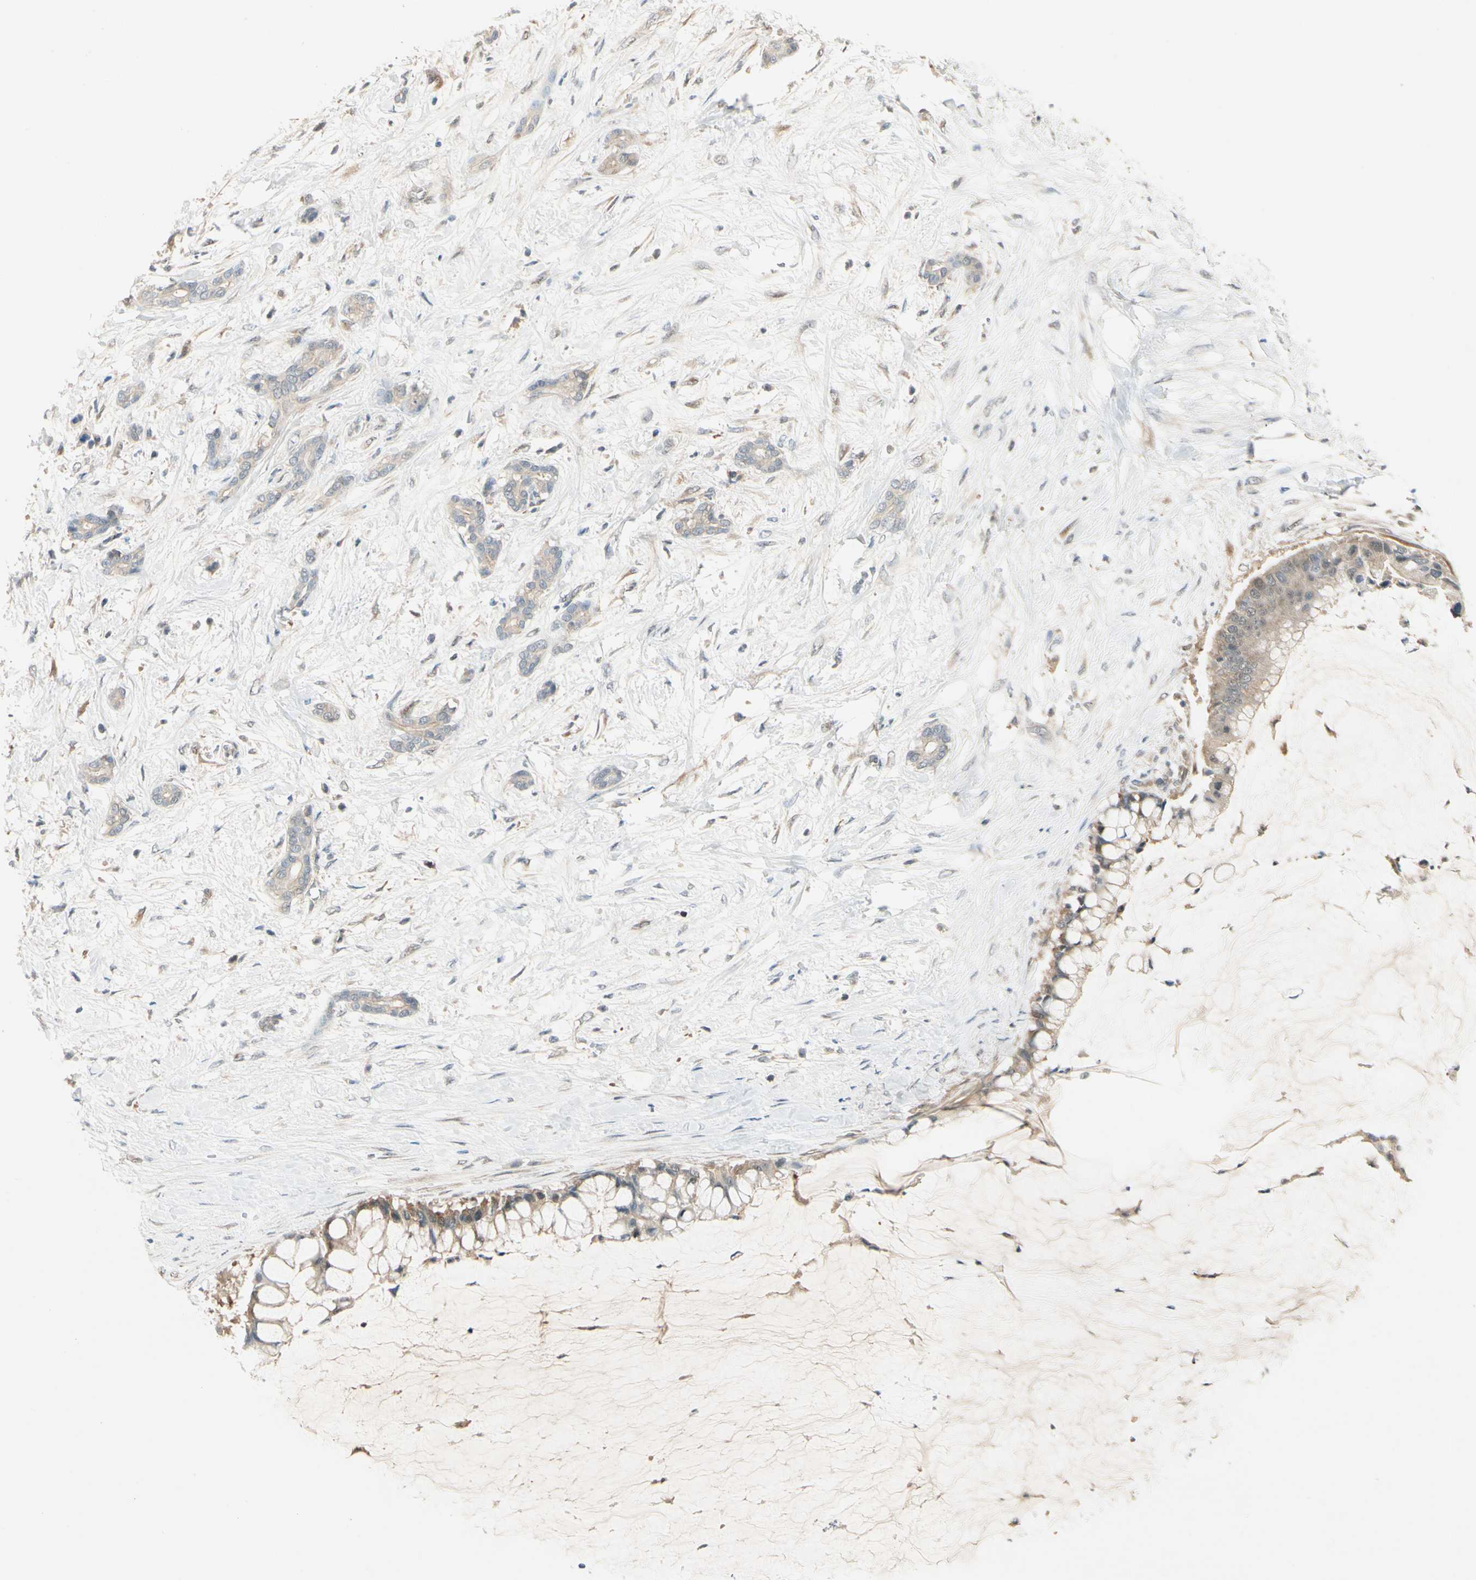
{"staining": {"intensity": "weak", "quantity": ">75%", "location": "cytoplasmic/membranous"}, "tissue": "pancreatic cancer", "cell_type": "Tumor cells", "image_type": "cancer", "snomed": [{"axis": "morphology", "description": "Adenocarcinoma, NOS"}, {"axis": "topography", "description": "Pancreas"}], "caption": "Adenocarcinoma (pancreatic) stained with a protein marker shows weak staining in tumor cells.", "gene": "WIPI1", "patient": {"sex": "male", "age": 41}}